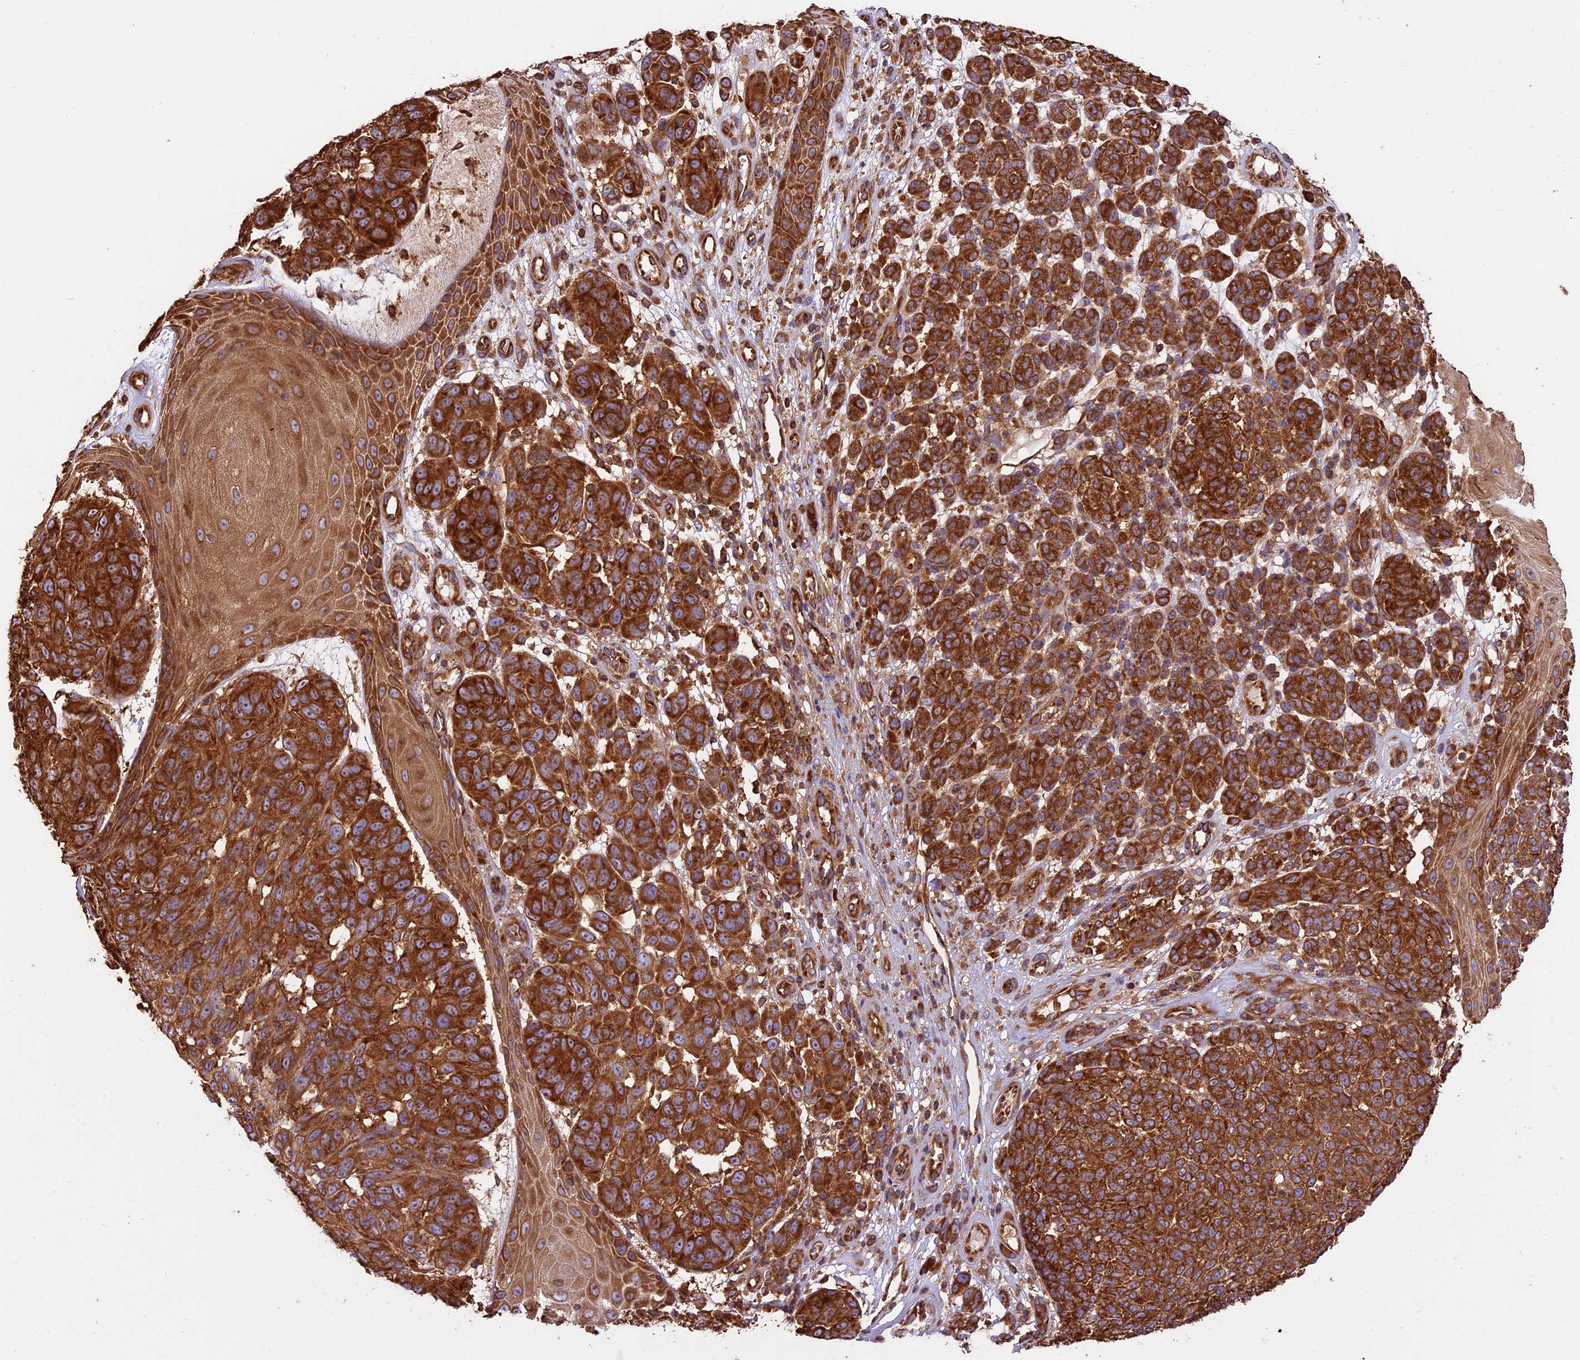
{"staining": {"intensity": "strong", "quantity": ">75%", "location": "cytoplasmic/membranous"}, "tissue": "melanoma", "cell_type": "Tumor cells", "image_type": "cancer", "snomed": [{"axis": "morphology", "description": "Malignant melanoma, NOS"}, {"axis": "topography", "description": "Skin"}], "caption": "Tumor cells show high levels of strong cytoplasmic/membranous staining in approximately >75% of cells in human melanoma. The staining was performed using DAB, with brown indicating positive protein expression. Nuclei are stained blue with hematoxylin.", "gene": "KARS1", "patient": {"sex": "male", "age": 49}}